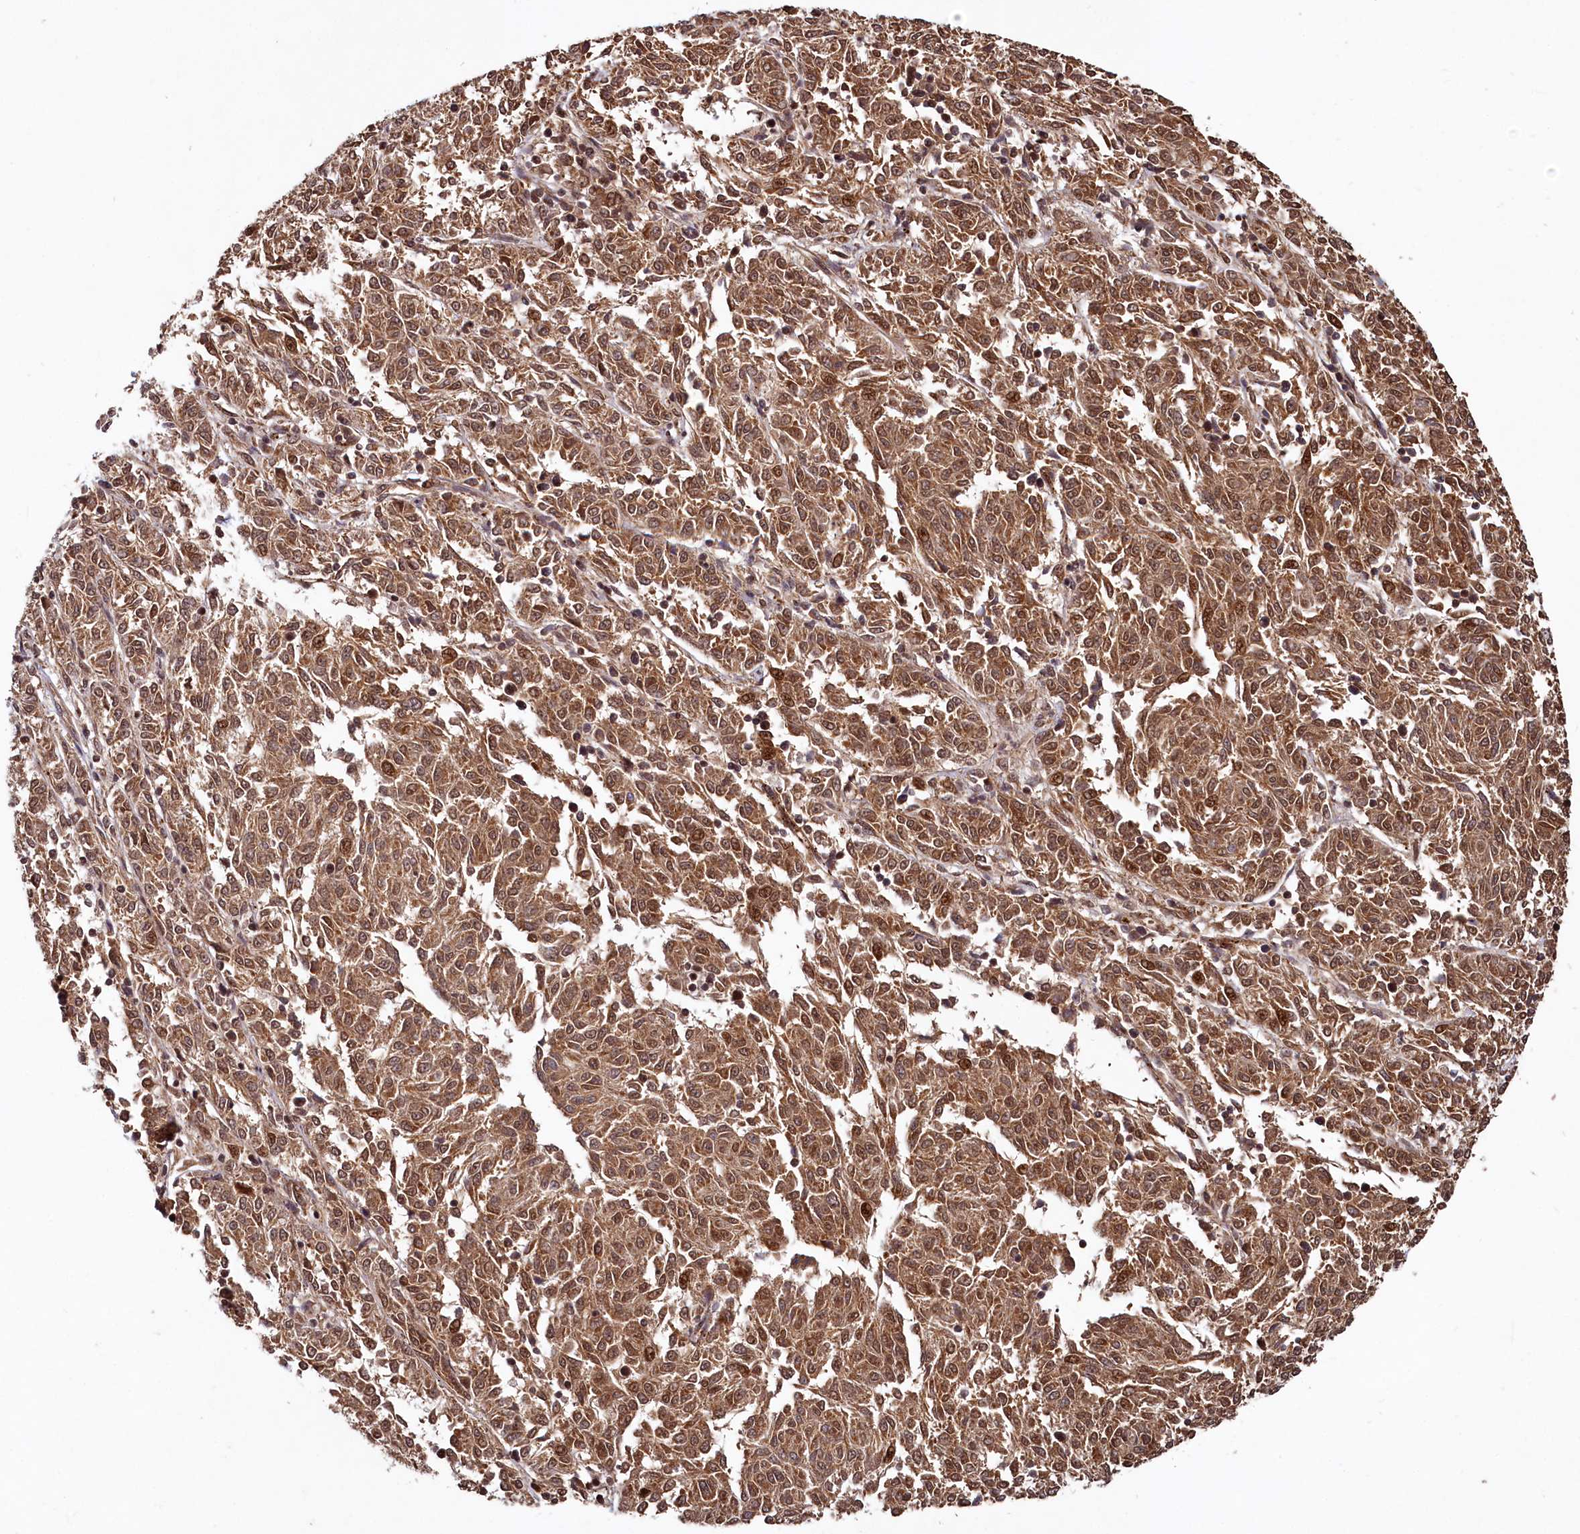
{"staining": {"intensity": "moderate", "quantity": ">75%", "location": "cytoplasmic/membranous,nuclear"}, "tissue": "melanoma", "cell_type": "Tumor cells", "image_type": "cancer", "snomed": [{"axis": "morphology", "description": "Malignant melanoma, NOS"}, {"axis": "topography", "description": "Skin"}], "caption": "DAB (3,3'-diaminobenzidine) immunohistochemical staining of melanoma displays moderate cytoplasmic/membranous and nuclear protein staining in about >75% of tumor cells.", "gene": "TRIM23", "patient": {"sex": "female", "age": 72}}